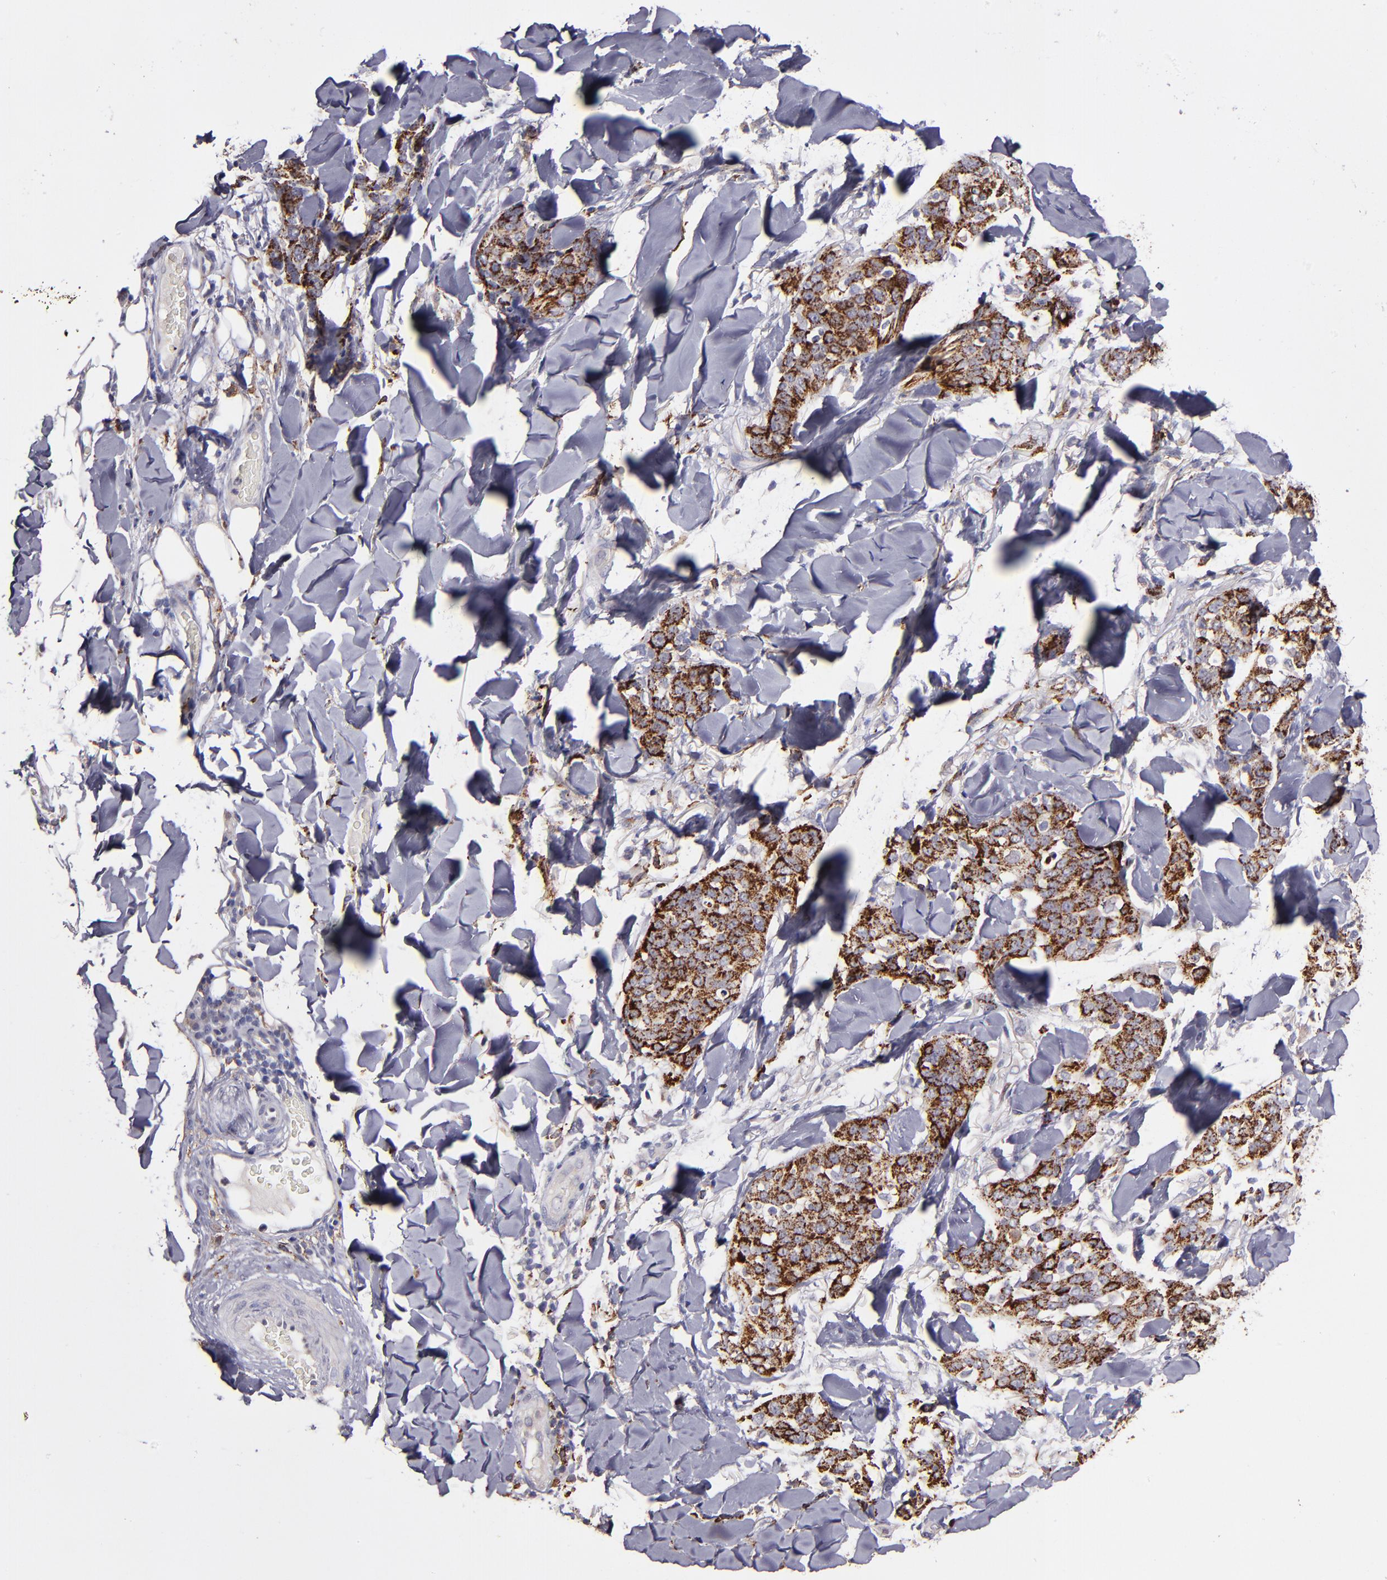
{"staining": {"intensity": "strong", "quantity": ">75%", "location": "cytoplasmic/membranous"}, "tissue": "skin cancer", "cell_type": "Tumor cells", "image_type": "cancer", "snomed": [{"axis": "morphology", "description": "Normal tissue, NOS"}, {"axis": "morphology", "description": "Squamous cell carcinoma, NOS"}, {"axis": "topography", "description": "Skin"}], "caption": "Skin squamous cell carcinoma tissue displays strong cytoplasmic/membranous positivity in approximately >75% of tumor cells (Brightfield microscopy of DAB IHC at high magnification).", "gene": "GLDC", "patient": {"sex": "female", "age": 83}}